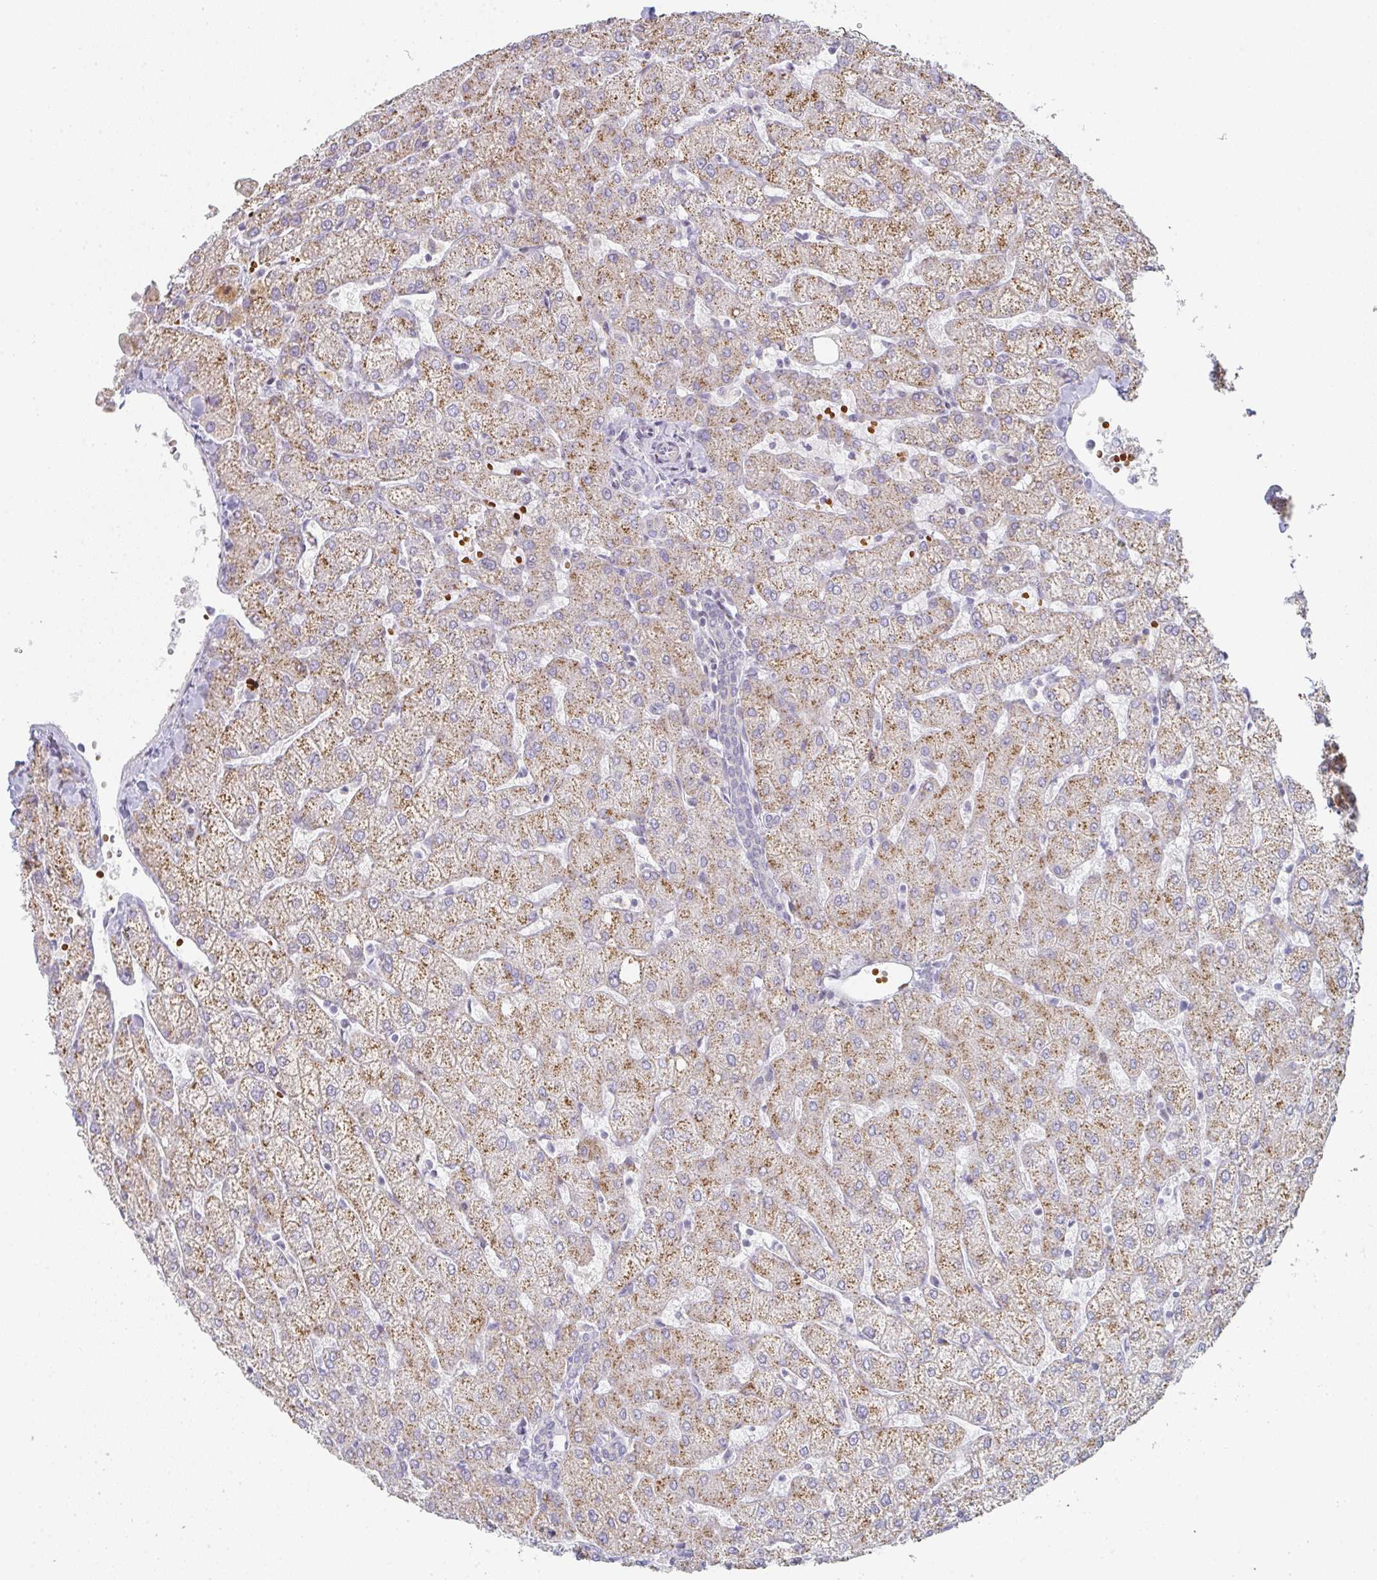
{"staining": {"intensity": "negative", "quantity": "none", "location": "none"}, "tissue": "liver", "cell_type": "Cholangiocytes", "image_type": "normal", "snomed": [{"axis": "morphology", "description": "Normal tissue, NOS"}, {"axis": "topography", "description": "Liver"}], "caption": "This photomicrograph is of unremarkable liver stained with immunohistochemistry (IHC) to label a protein in brown with the nuclei are counter-stained blue. There is no staining in cholangiocytes. (DAB (3,3'-diaminobenzidine) immunohistochemistry, high magnification).", "gene": "ZNF526", "patient": {"sex": "female", "age": 54}}